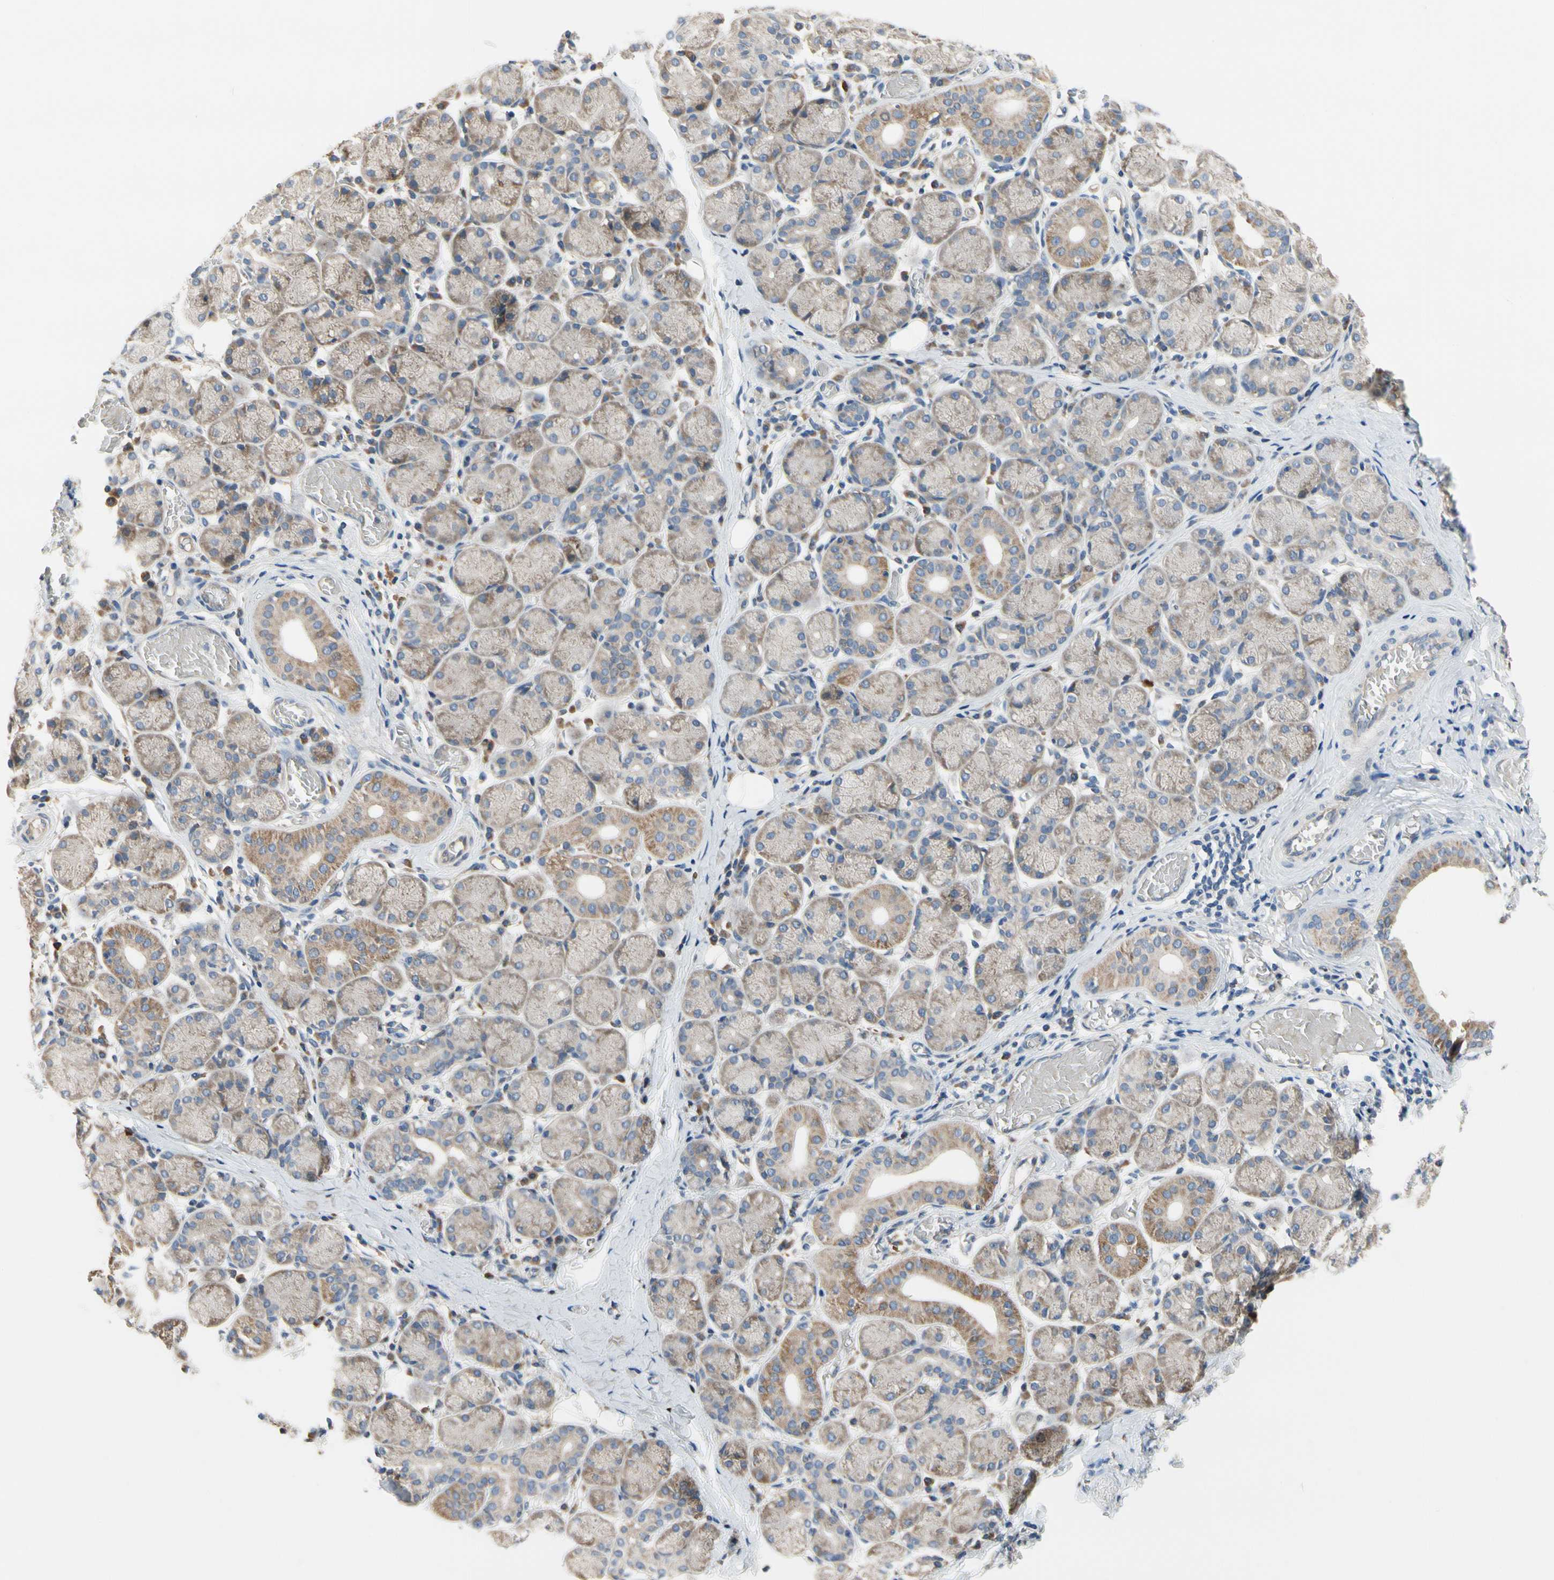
{"staining": {"intensity": "moderate", "quantity": "25%-75%", "location": "cytoplasmic/membranous"}, "tissue": "salivary gland", "cell_type": "Glandular cells", "image_type": "normal", "snomed": [{"axis": "morphology", "description": "Normal tissue, NOS"}, {"axis": "topography", "description": "Salivary gland"}], "caption": "Salivary gland stained with immunohistochemistry (IHC) exhibits moderate cytoplasmic/membranous positivity in about 25%-75% of glandular cells.", "gene": "KLHDC8B", "patient": {"sex": "female", "age": 24}}